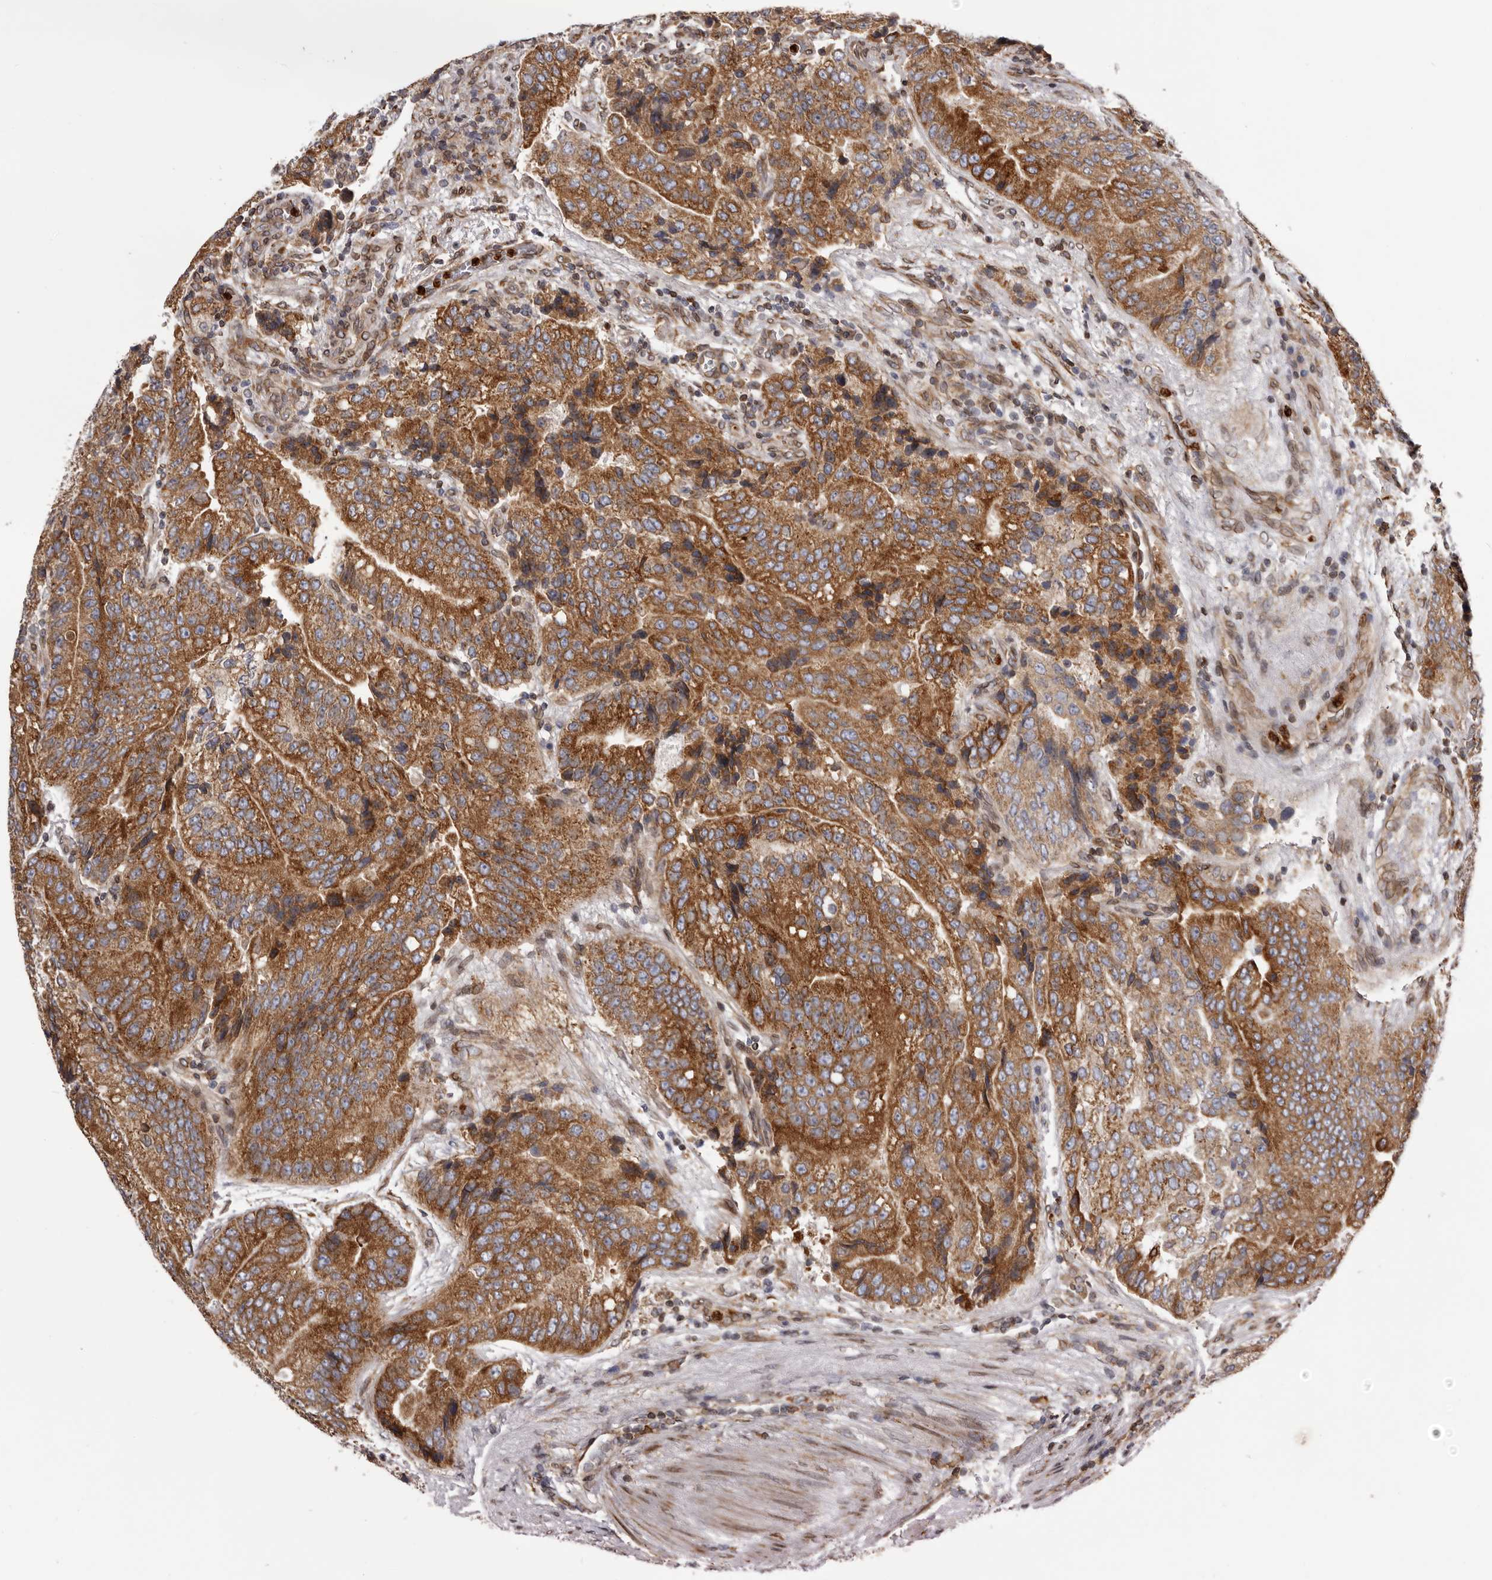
{"staining": {"intensity": "moderate", "quantity": ">75%", "location": "cytoplasmic/membranous"}, "tissue": "prostate cancer", "cell_type": "Tumor cells", "image_type": "cancer", "snomed": [{"axis": "morphology", "description": "Adenocarcinoma, High grade"}, {"axis": "topography", "description": "Prostate"}], "caption": "The immunohistochemical stain shows moderate cytoplasmic/membranous expression in tumor cells of adenocarcinoma (high-grade) (prostate) tissue.", "gene": "C4orf3", "patient": {"sex": "male", "age": 70}}